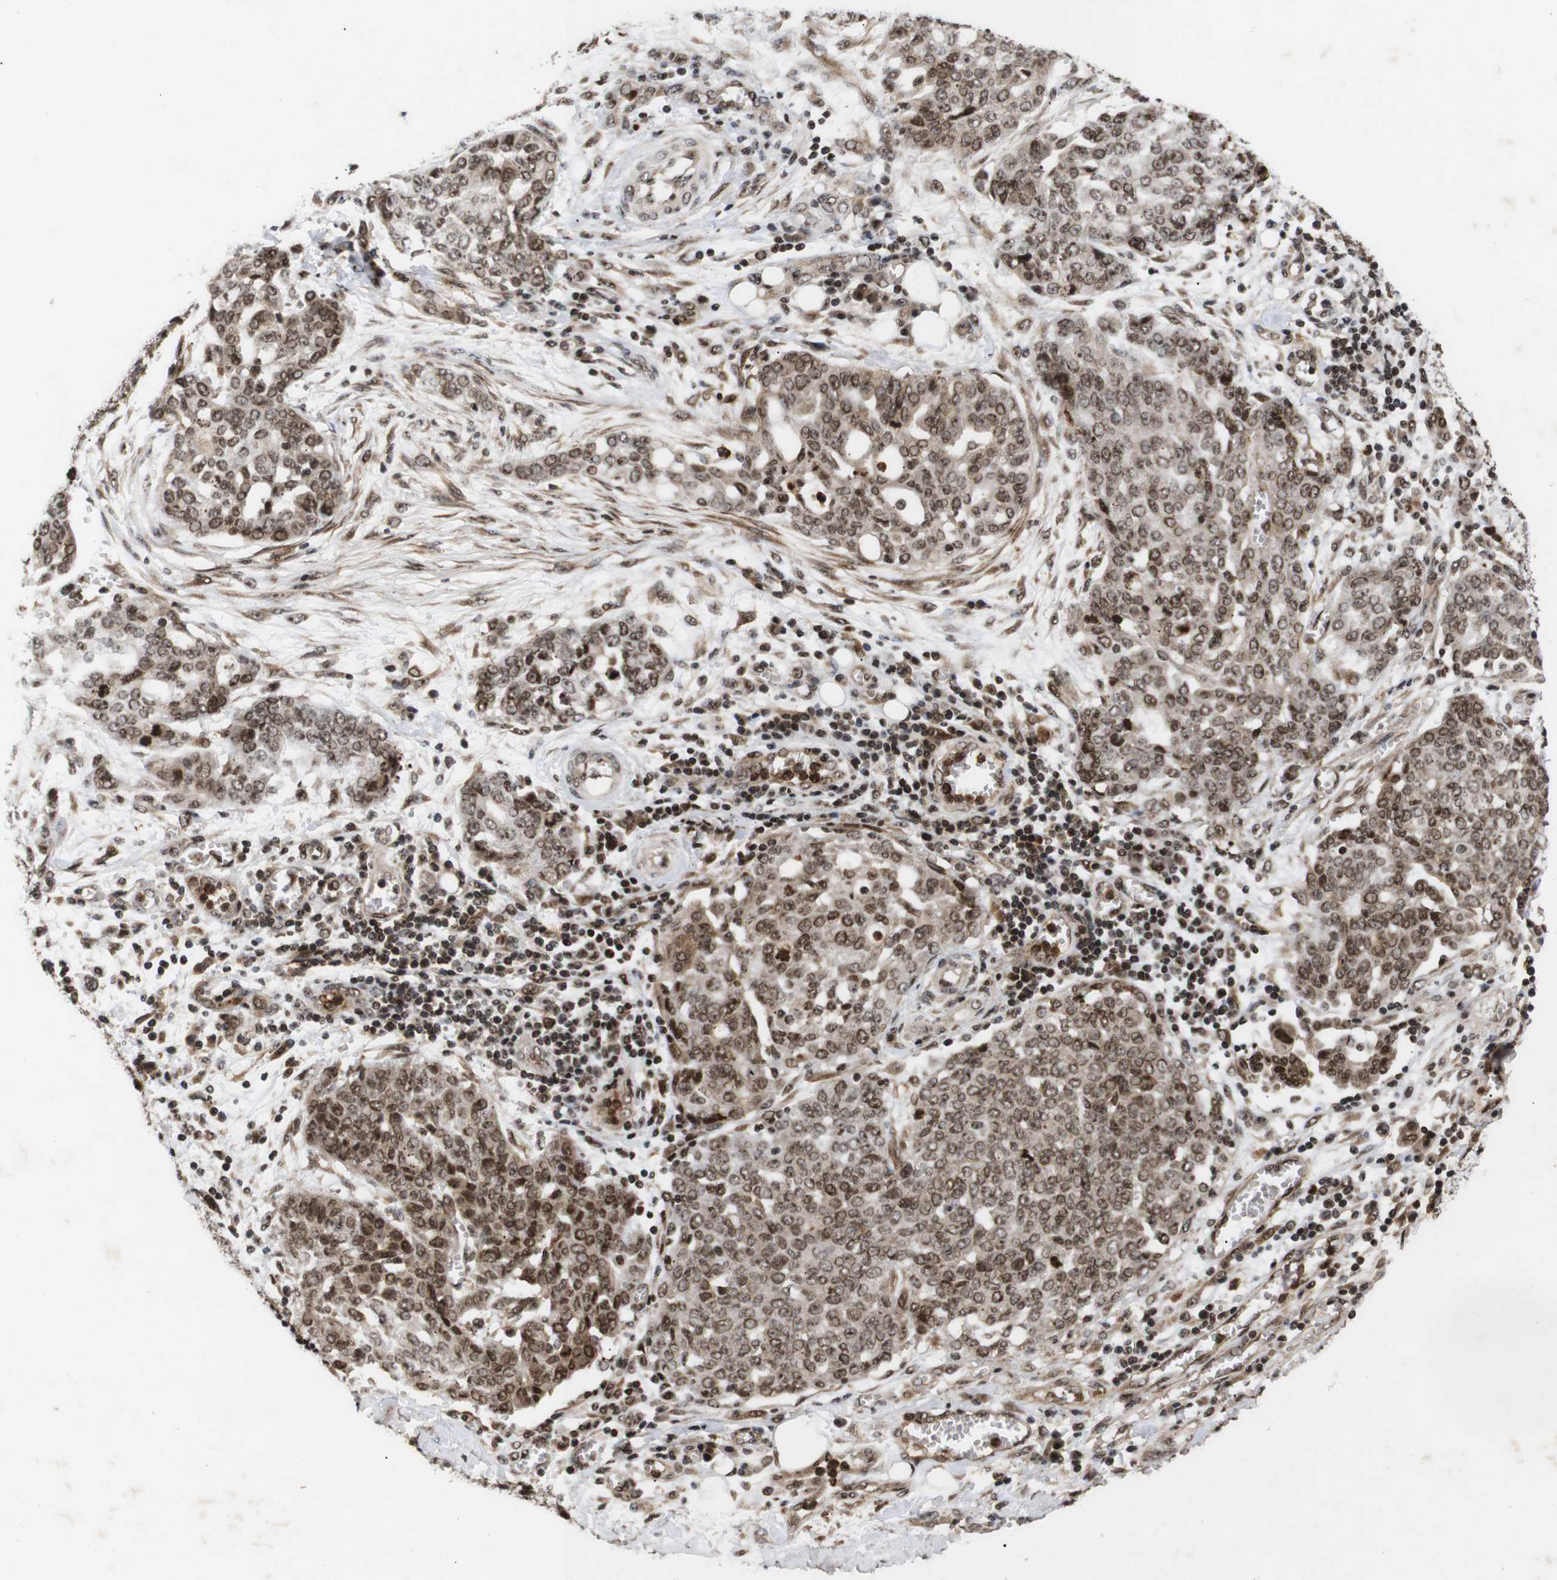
{"staining": {"intensity": "moderate", "quantity": ">75%", "location": "cytoplasmic/membranous,nuclear"}, "tissue": "ovarian cancer", "cell_type": "Tumor cells", "image_type": "cancer", "snomed": [{"axis": "morphology", "description": "Cystadenocarcinoma, serous, NOS"}, {"axis": "topography", "description": "Soft tissue"}, {"axis": "topography", "description": "Ovary"}], "caption": "A brown stain highlights moderate cytoplasmic/membranous and nuclear staining of a protein in human serous cystadenocarcinoma (ovarian) tumor cells.", "gene": "KIF23", "patient": {"sex": "female", "age": 57}}